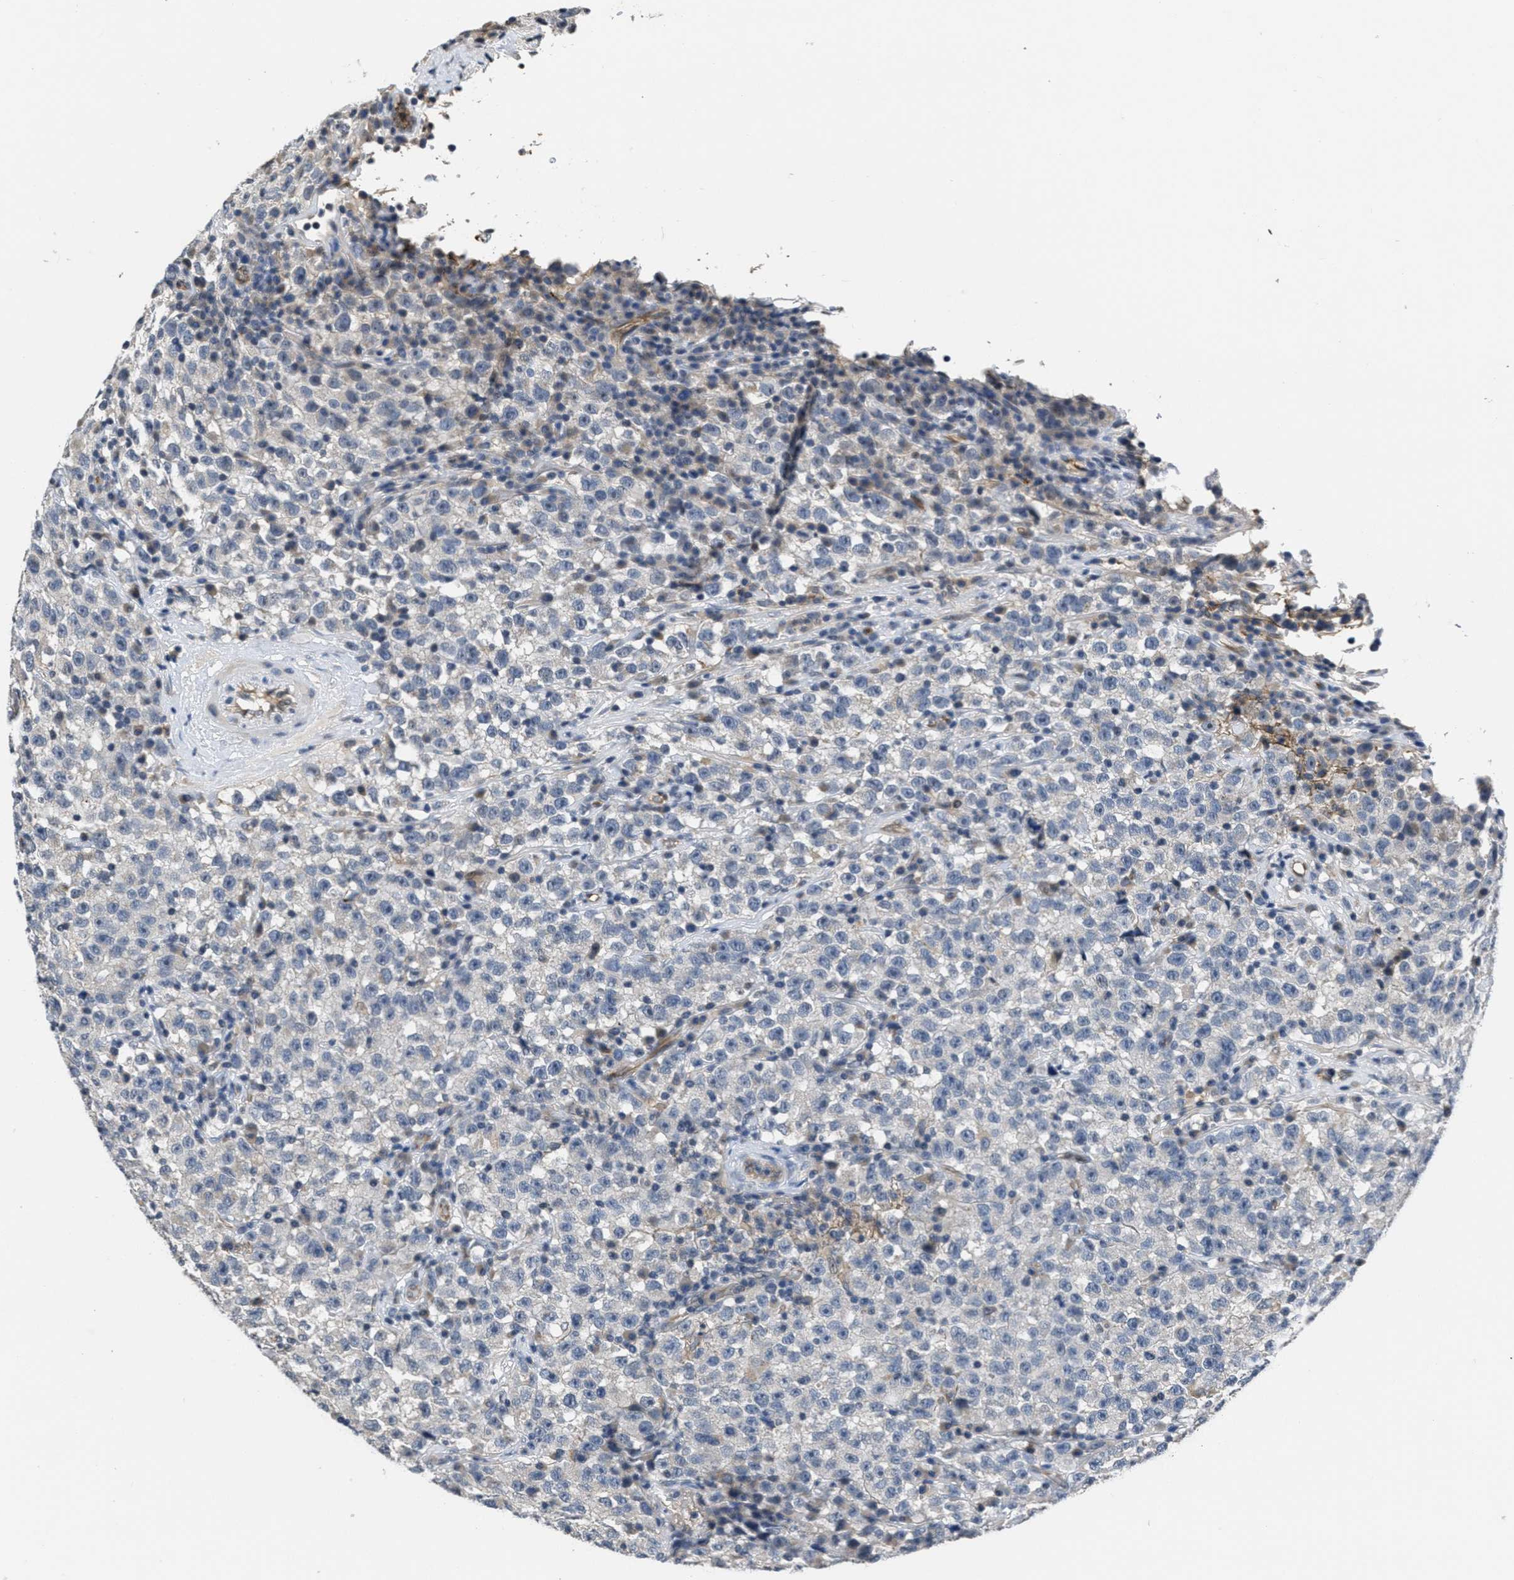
{"staining": {"intensity": "negative", "quantity": "none", "location": "none"}, "tissue": "testis cancer", "cell_type": "Tumor cells", "image_type": "cancer", "snomed": [{"axis": "morphology", "description": "Seminoma, NOS"}, {"axis": "topography", "description": "Testis"}], "caption": "Immunohistochemical staining of human testis cancer (seminoma) shows no significant expression in tumor cells.", "gene": "ANGPT1", "patient": {"sex": "male", "age": 22}}